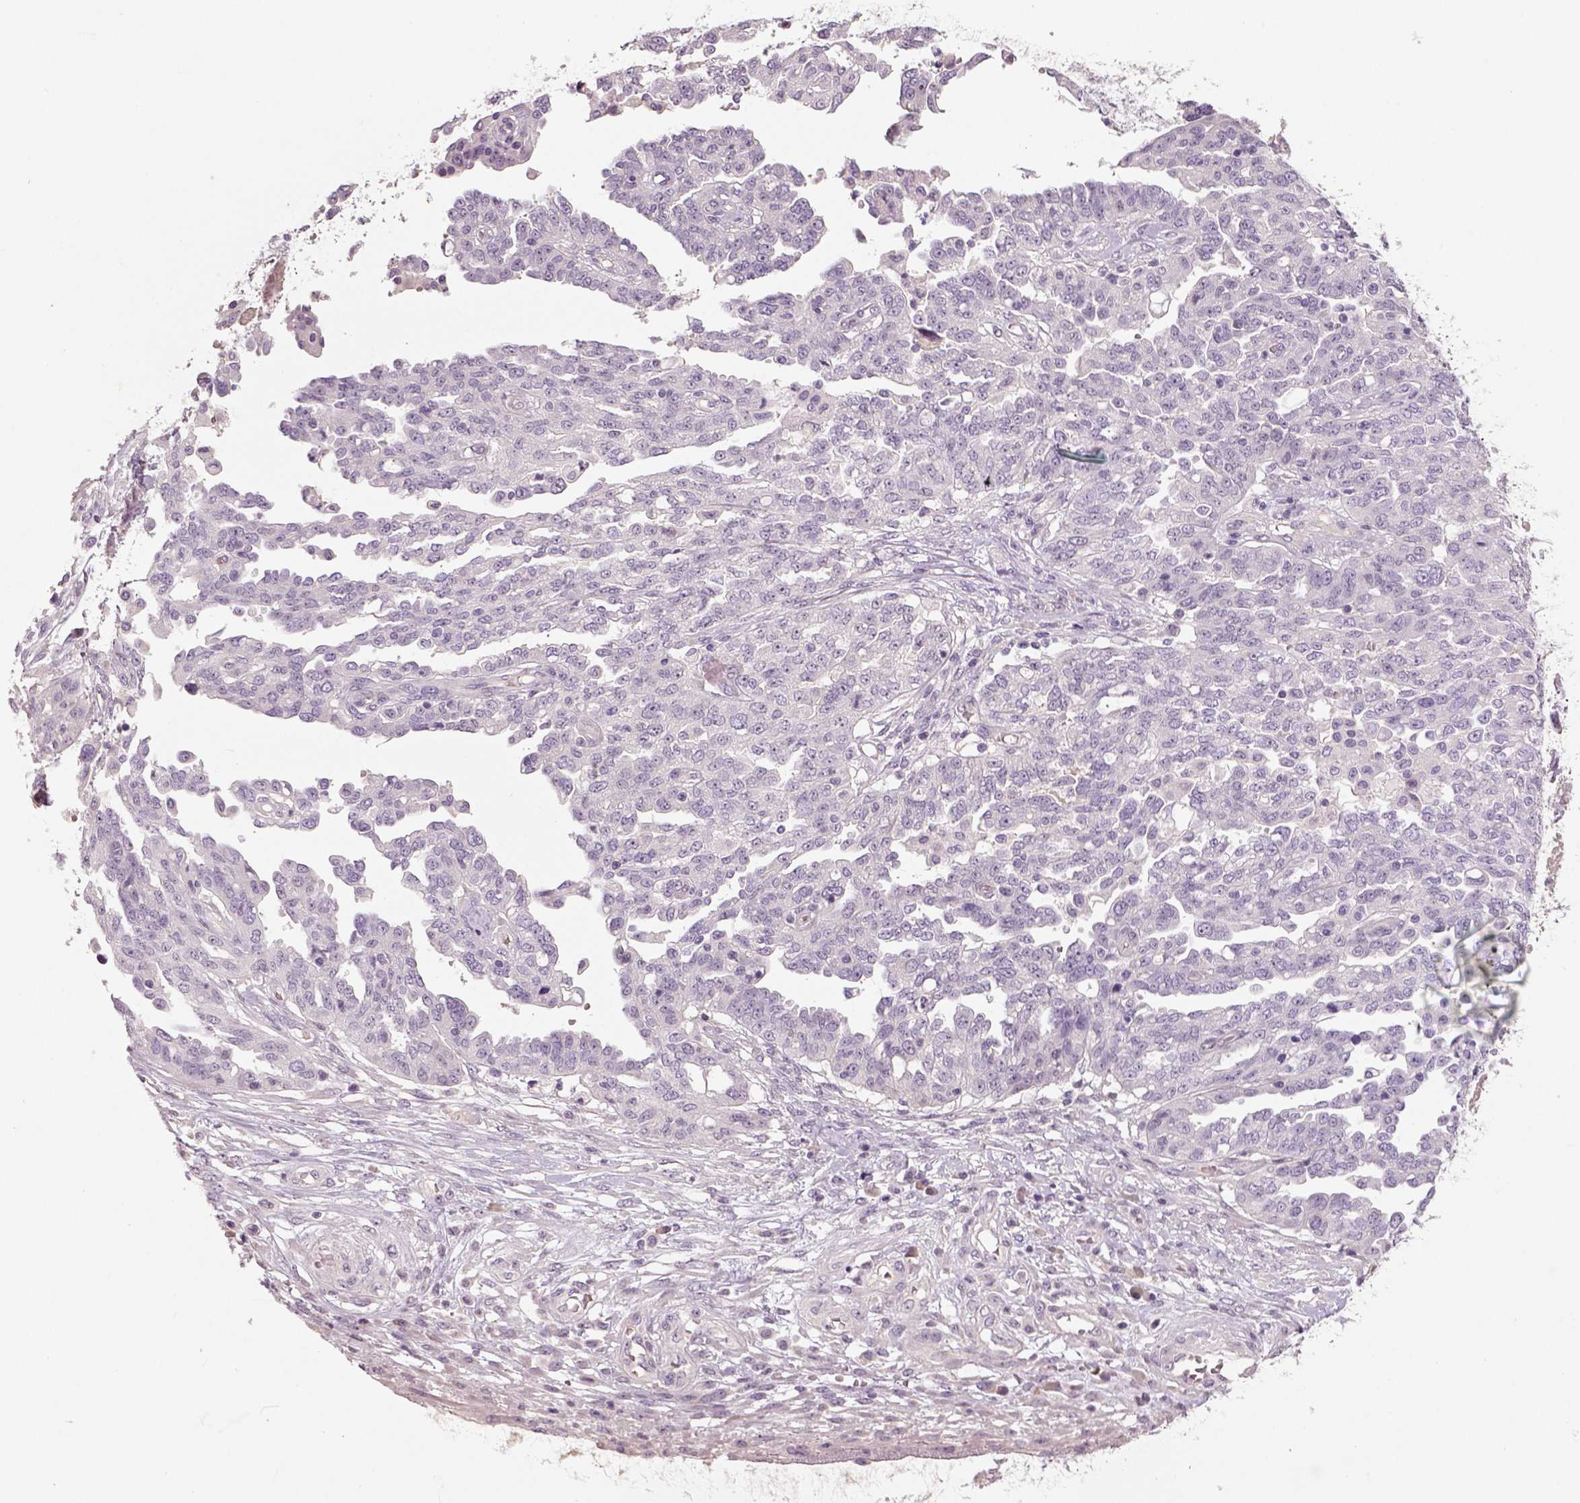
{"staining": {"intensity": "negative", "quantity": "none", "location": "none"}, "tissue": "ovarian cancer", "cell_type": "Tumor cells", "image_type": "cancer", "snomed": [{"axis": "morphology", "description": "Cystadenocarcinoma, serous, NOS"}, {"axis": "topography", "description": "Ovary"}], "caption": "Tumor cells are negative for protein expression in human serous cystadenocarcinoma (ovarian).", "gene": "NECAB1", "patient": {"sex": "female", "age": 67}}